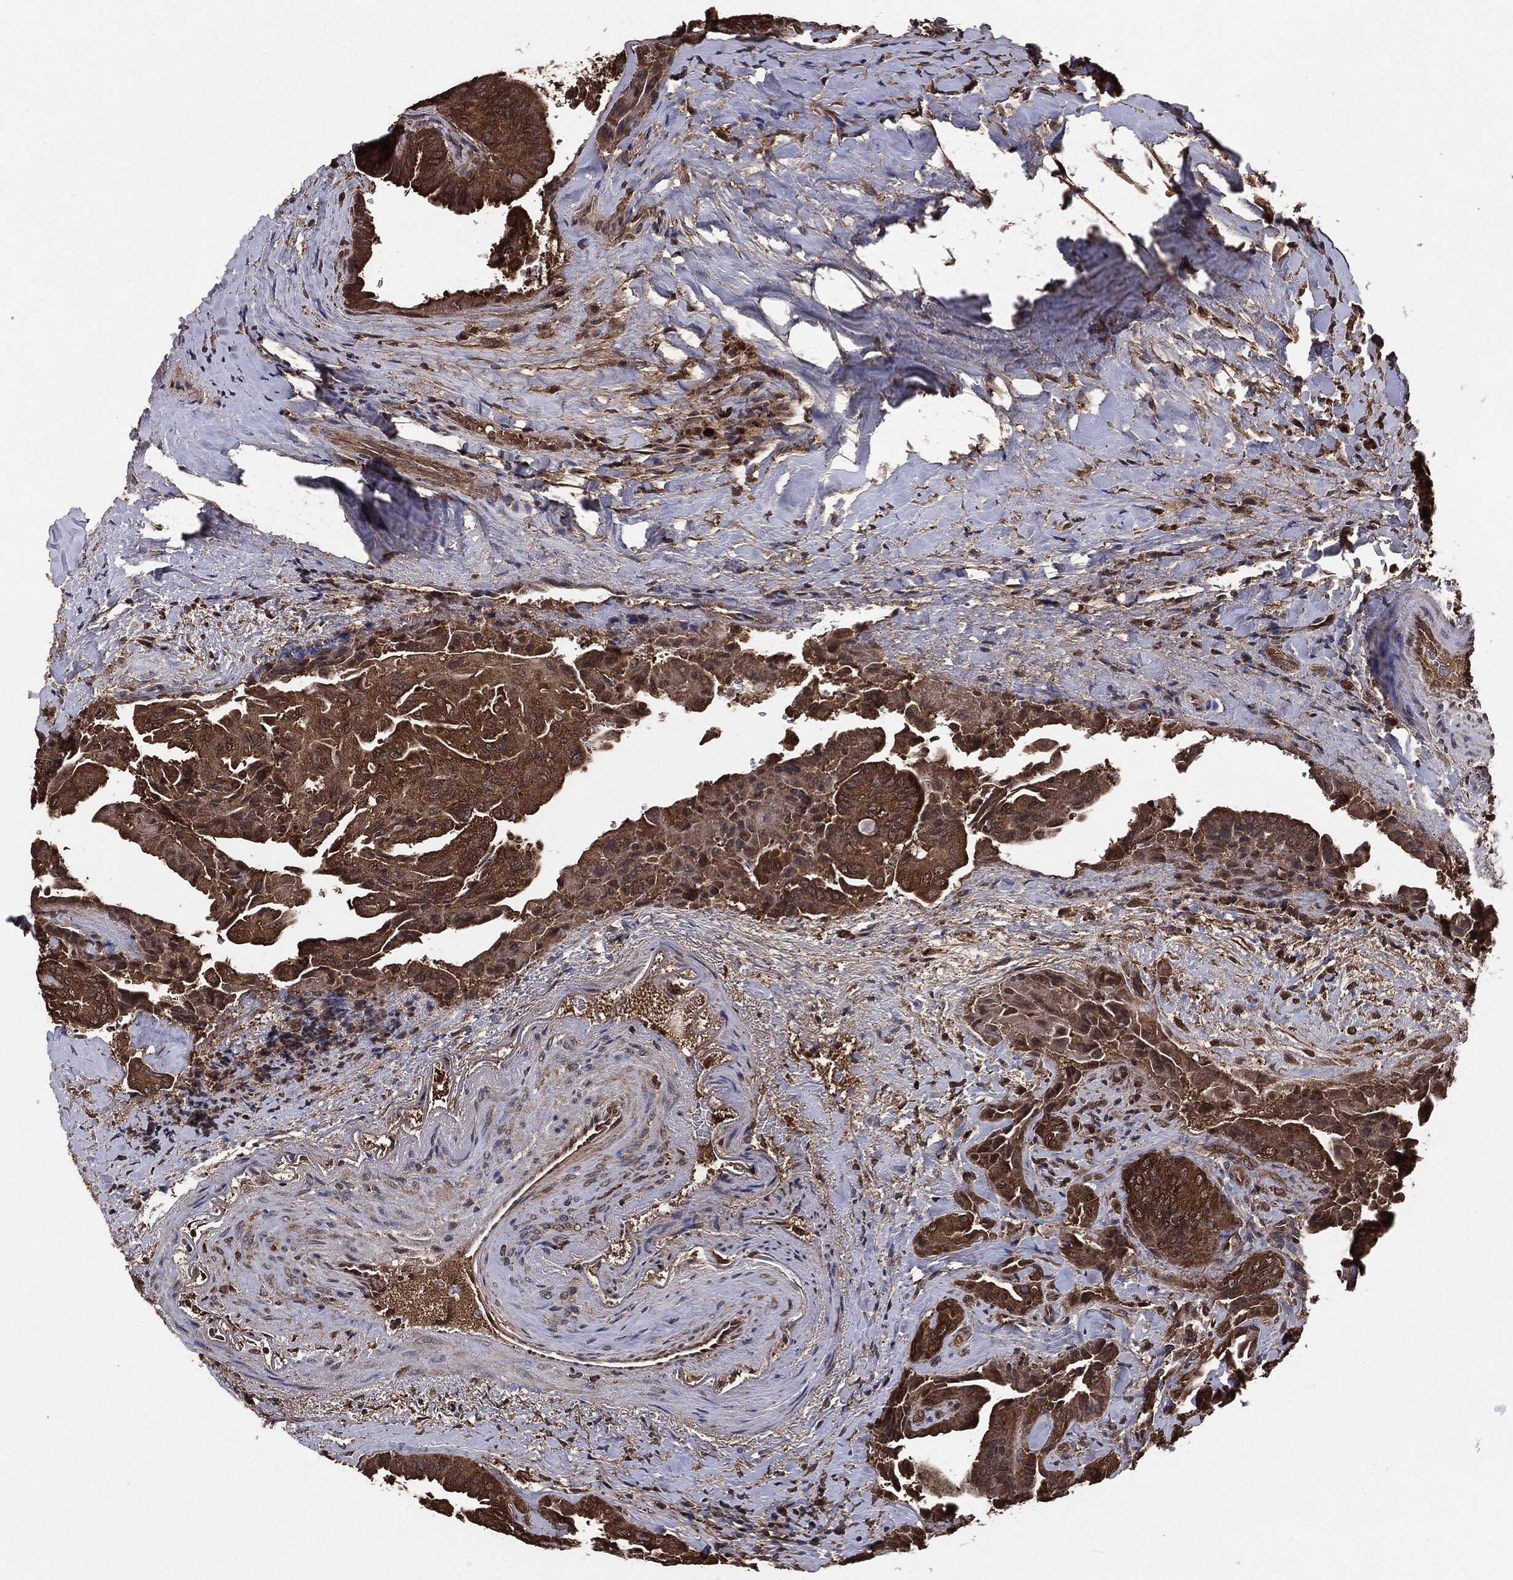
{"staining": {"intensity": "strong", "quantity": ">75%", "location": "cytoplasmic/membranous"}, "tissue": "thyroid cancer", "cell_type": "Tumor cells", "image_type": "cancer", "snomed": [{"axis": "morphology", "description": "Papillary adenocarcinoma, NOS"}, {"axis": "topography", "description": "Thyroid gland"}], "caption": "Protein expression analysis of human thyroid cancer (papillary adenocarcinoma) reveals strong cytoplasmic/membranous staining in approximately >75% of tumor cells.", "gene": "NME1", "patient": {"sex": "female", "age": 68}}